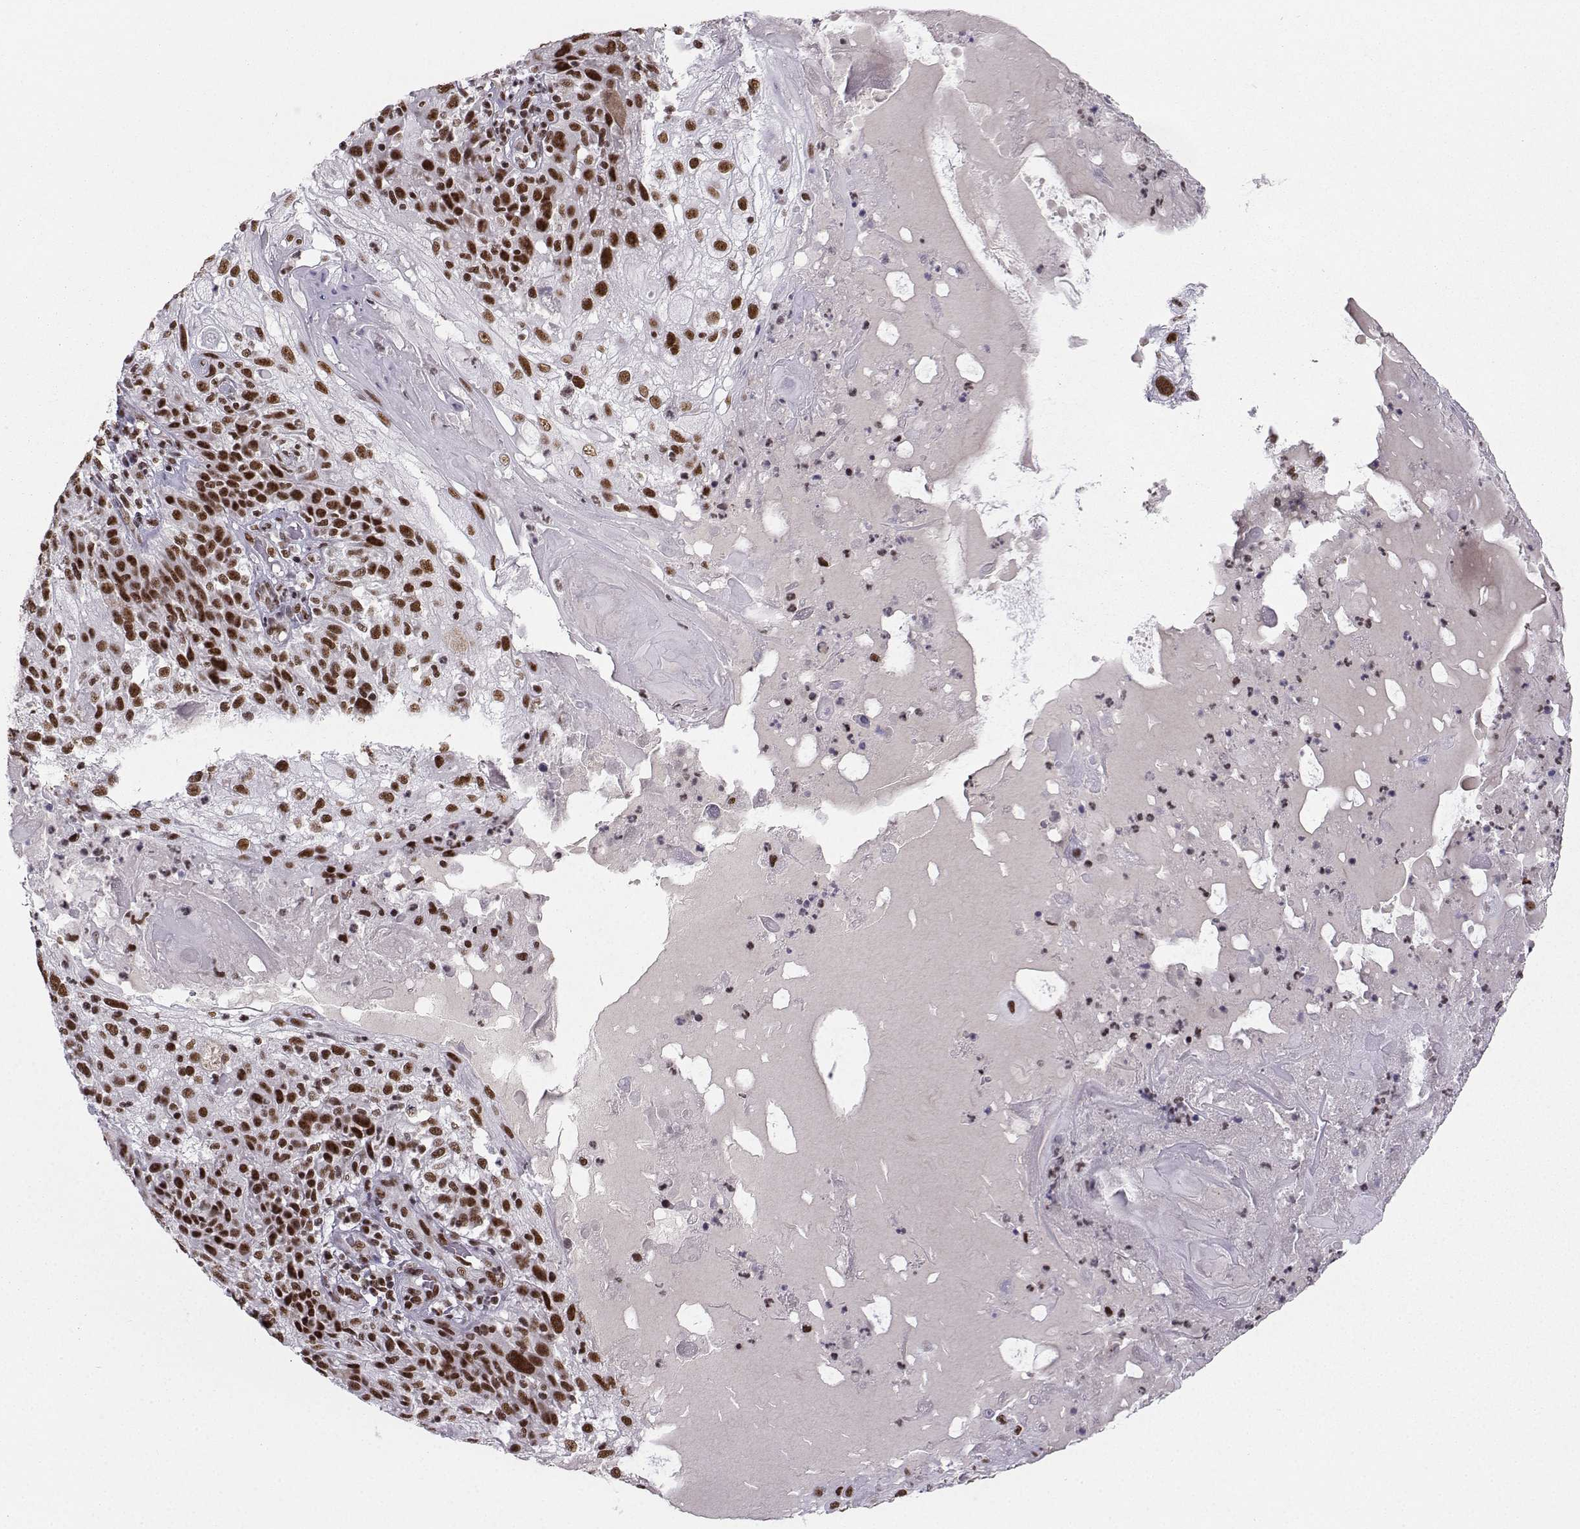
{"staining": {"intensity": "strong", "quantity": "25%-75%", "location": "nuclear"}, "tissue": "skin cancer", "cell_type": "Tumor cells", "image_type": "cancer", "snomed": [{"axis": "morphology", "description": "Normal tissue, NOS"}, {"axis": "morphology", "description": "Squamous cell carcinoma, NOS"}, {"axis": "topography", "description": "Skin"}], "caption": "The photomicrograph reveals immunohistochemical staining of squamous cell carcinoma (skin). There is strong nuclear expression is seen in about 25%-75% of tumor cells.", "gene": "SNRPB2", "patient": {"sex": "female", "age": 83}}